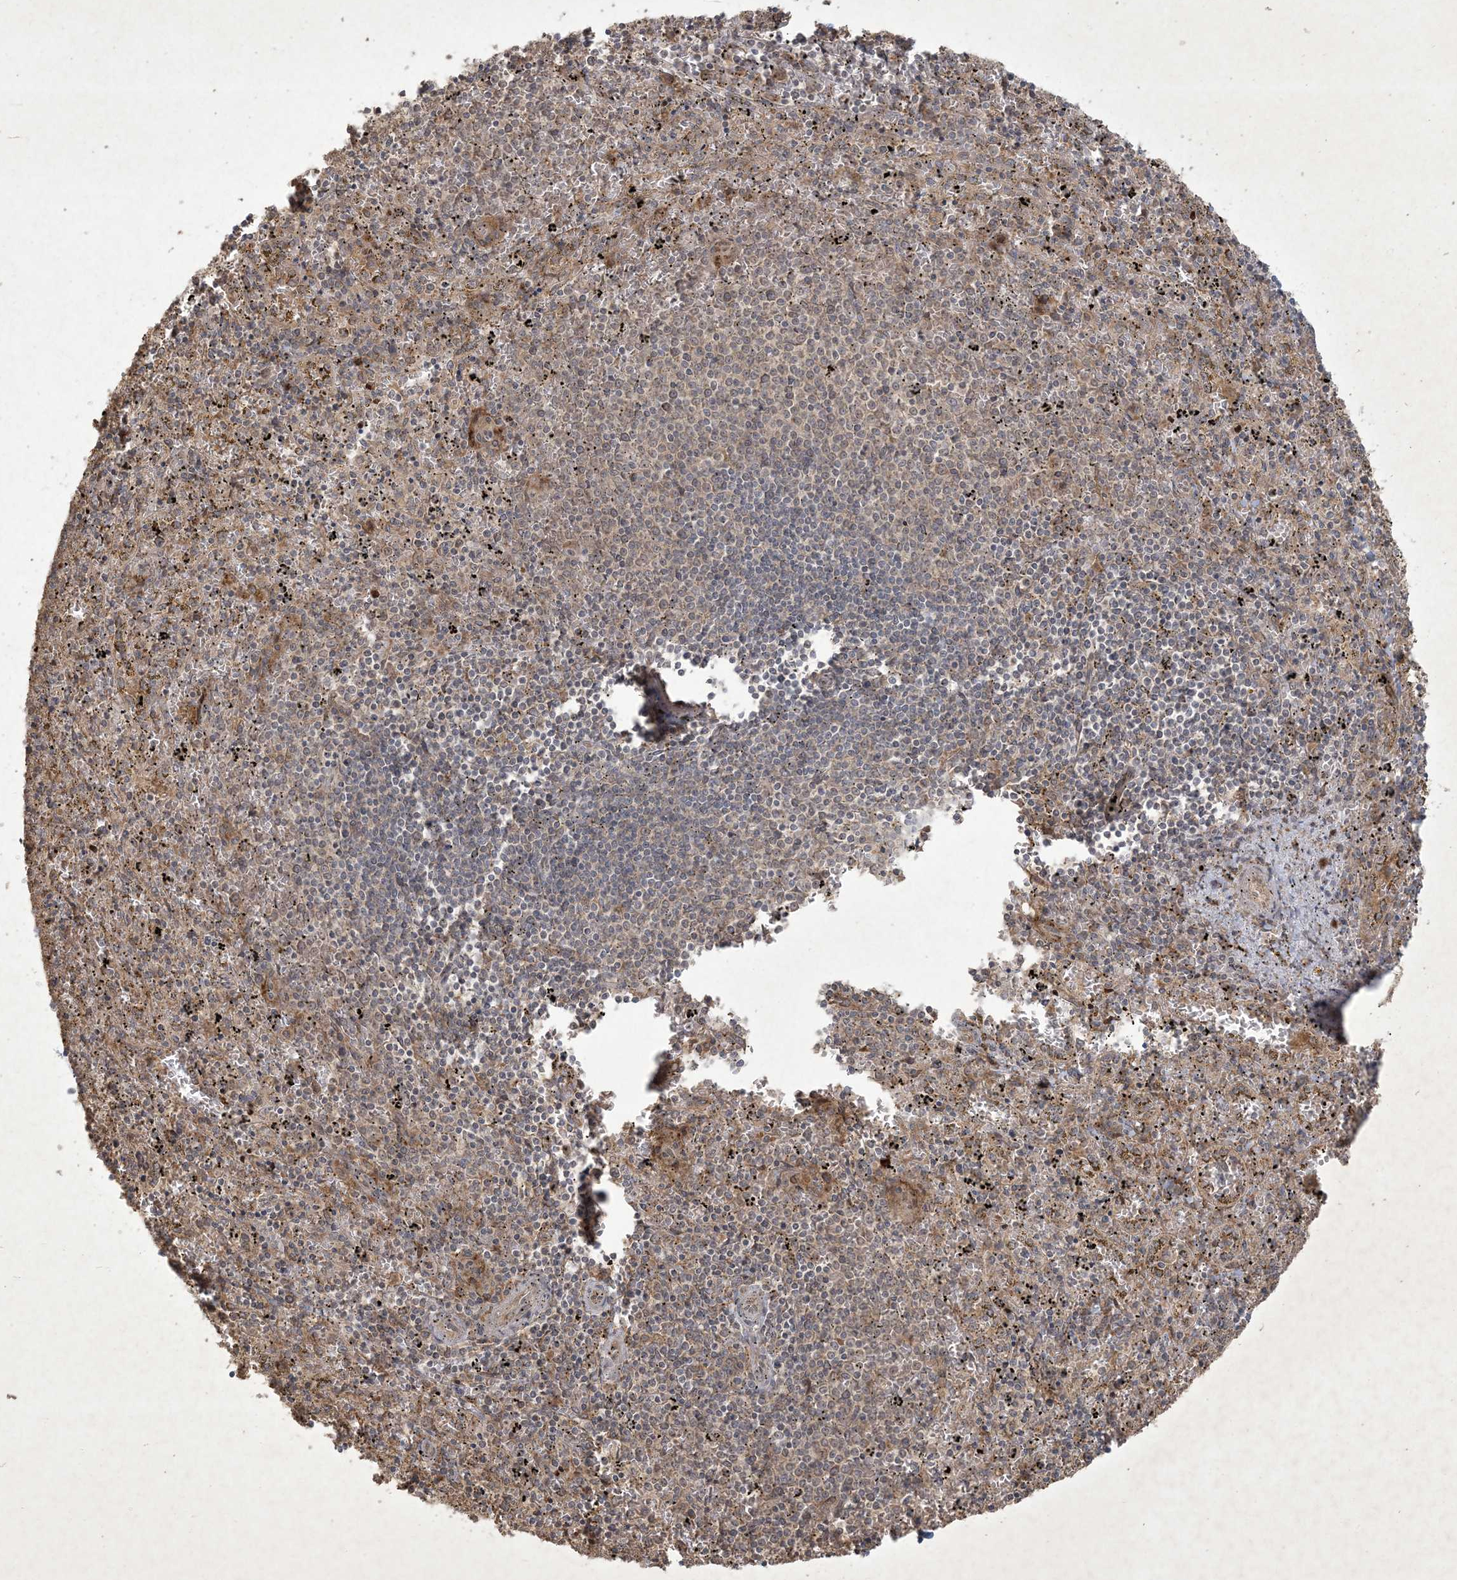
{"staining": {"intensity": "weak", "quantity": "25%-75%", "location": "cytoplasmic/membranous,nuclear"}, "tissue": "spleen", "cell_type": "Cells in red pulp", "image_type": "normal", "snomed": [{"axis": "morphology", "description": "Normal tissue, NOS"}, {"axis": "topography", "description": "Spleen"}], "caption": "High-magnification brightfield microscopy of benign spleen stained with DAB (3,3'-diaminobenzidine) (brown) and counterstained with hematoxylin (blue). cells in red pulp exhibit weak cytoplasmic/membranous,nuclear expression is seen in approximately25%-75% of cells.", "gene": "NRBP2", "patient": {"sex": "male", "age": 11}}